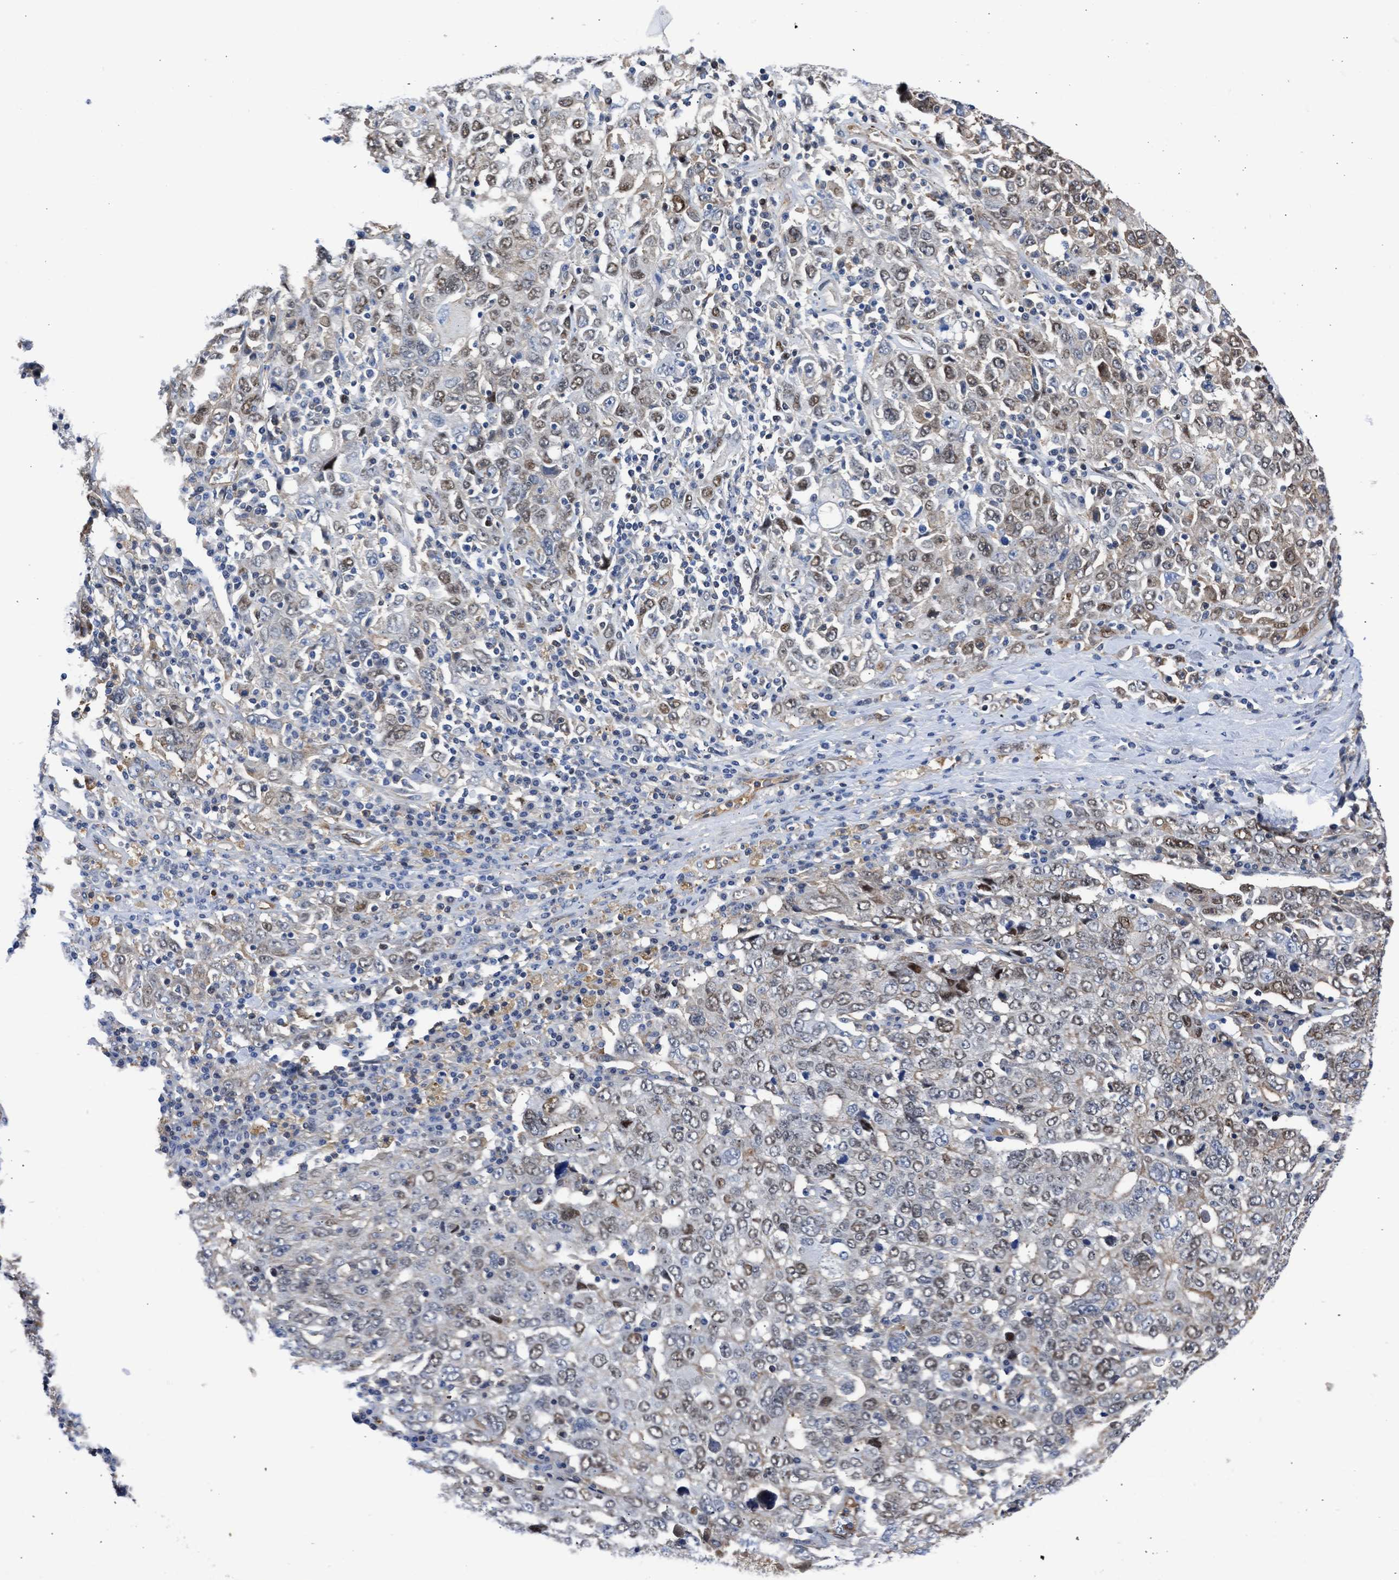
{"staining": {"intensity": "weak", "quantity": "25%-75%", "location": "nuclear"}, "tissue": "ovarian cancer", "cell_type": "Tumor cells", "image_type": "cancer", "snomed": [{"axis": "morphology", "description": "Carcinoma, endometroid"}, {"axis": "topography", "description": "Ovary"}], "caption": "Immunohistochemical staining of ovarian cancer displays low levels of weak nuclear positivity in about 25%-75% of tumor cells. The protein of interest is shown in brown color, while the nuclei are stained blue.", "gene": "MAS1L", "patient": {"sex": "female", "age": 62}}